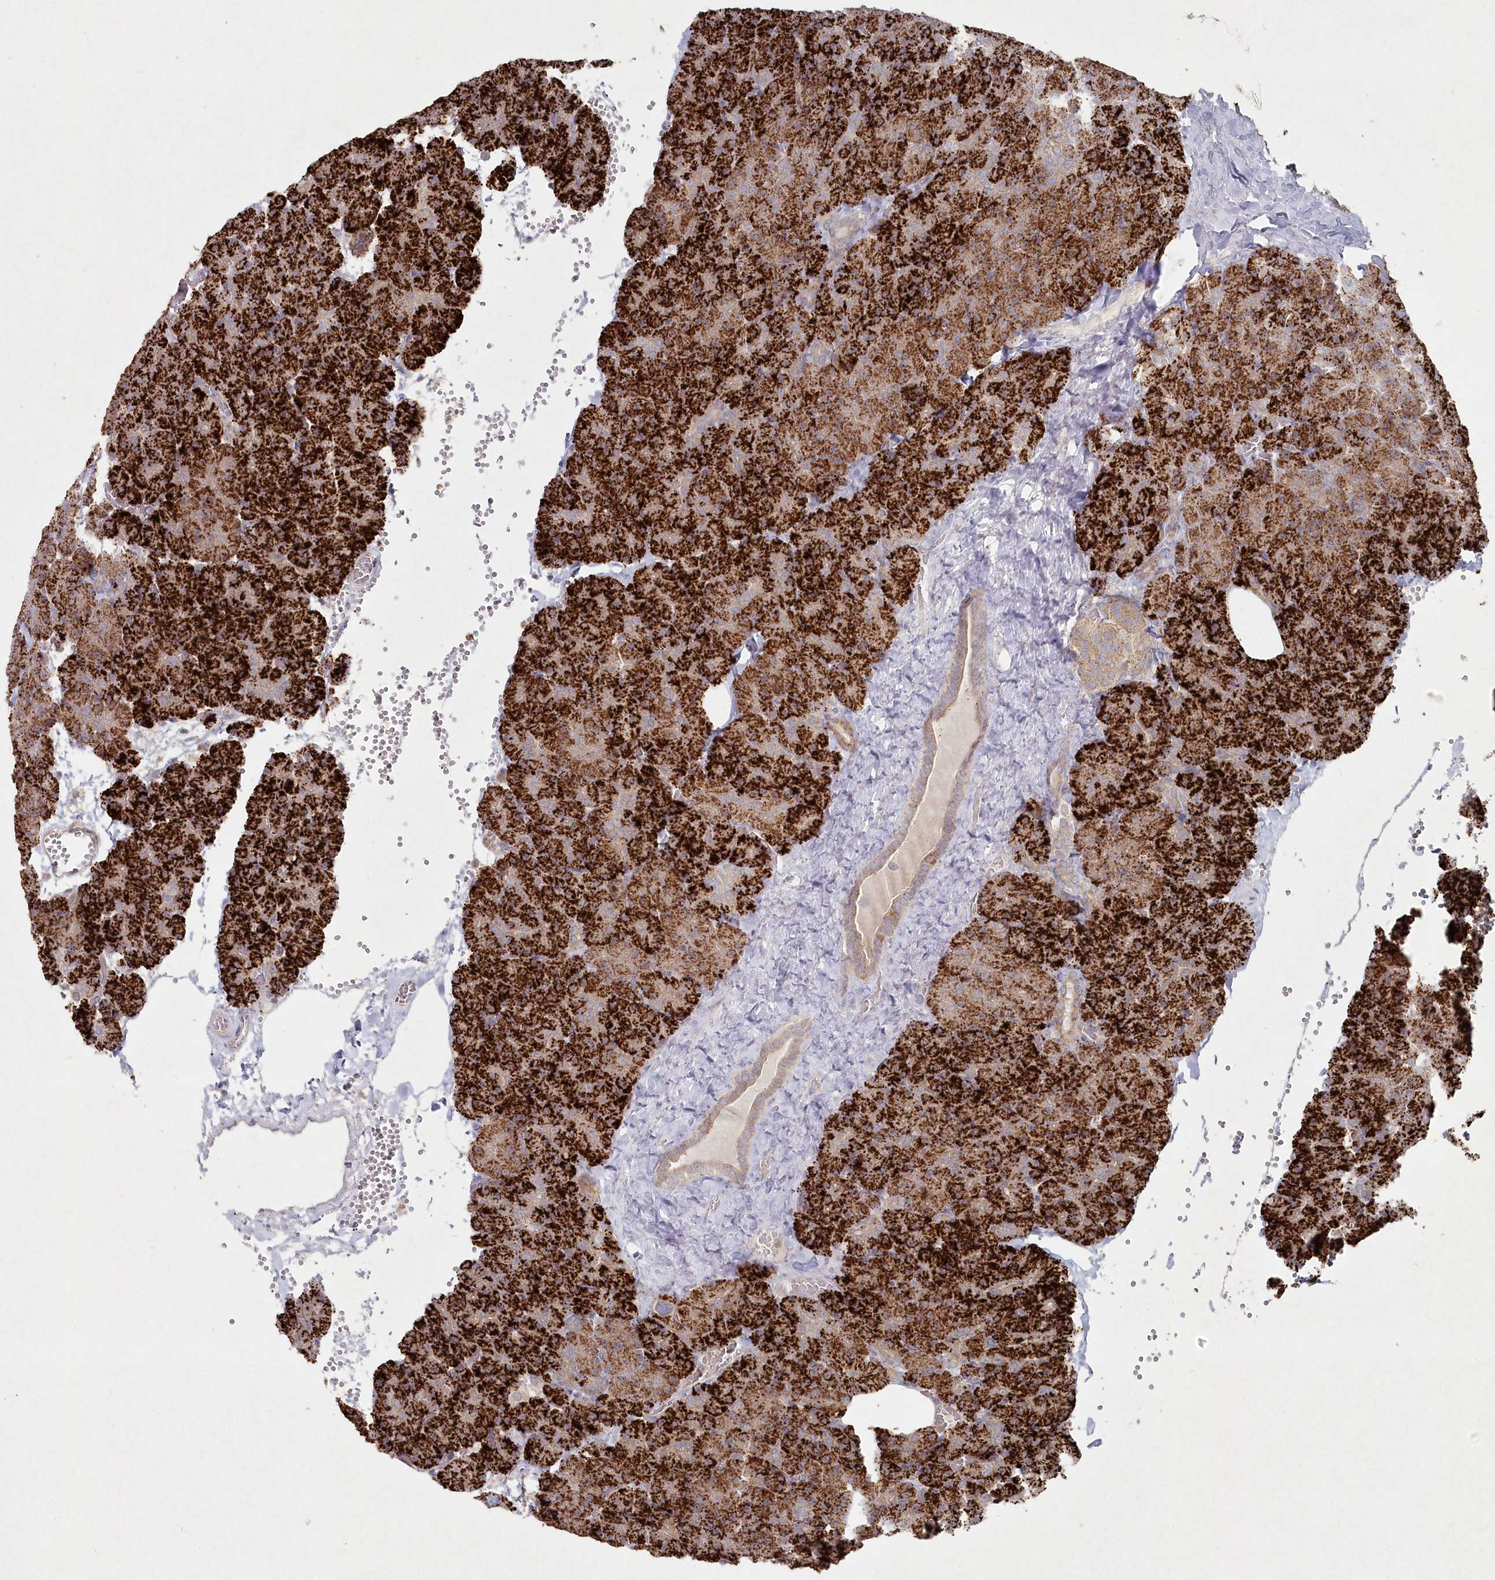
{"staining": {"intensity": "strong", "quantity": ">75%", "location": "cytoplasmic/membranous"}, "tissue": "pancreas", "cell_type": "Exocrine glandular cells", "image_type": "normal", "snomed": [{"axis": "morphology", "description": "Normal tissue, NOS"}, {"axis": "morphology", "description": "Carcinoid, malignant, NOS"}, {"axis": "topography", "description": "Pancreas"}], "caption": "A high-resolution image shows immunohistochemistry staining of unremarkable pancreas, which displays strong cytoplasmic/membranous staining in approximately >75% of exocrine glandular cells.", "gene": "TGFBRAP1", "patient": {"sex": "female", "age": 35}}